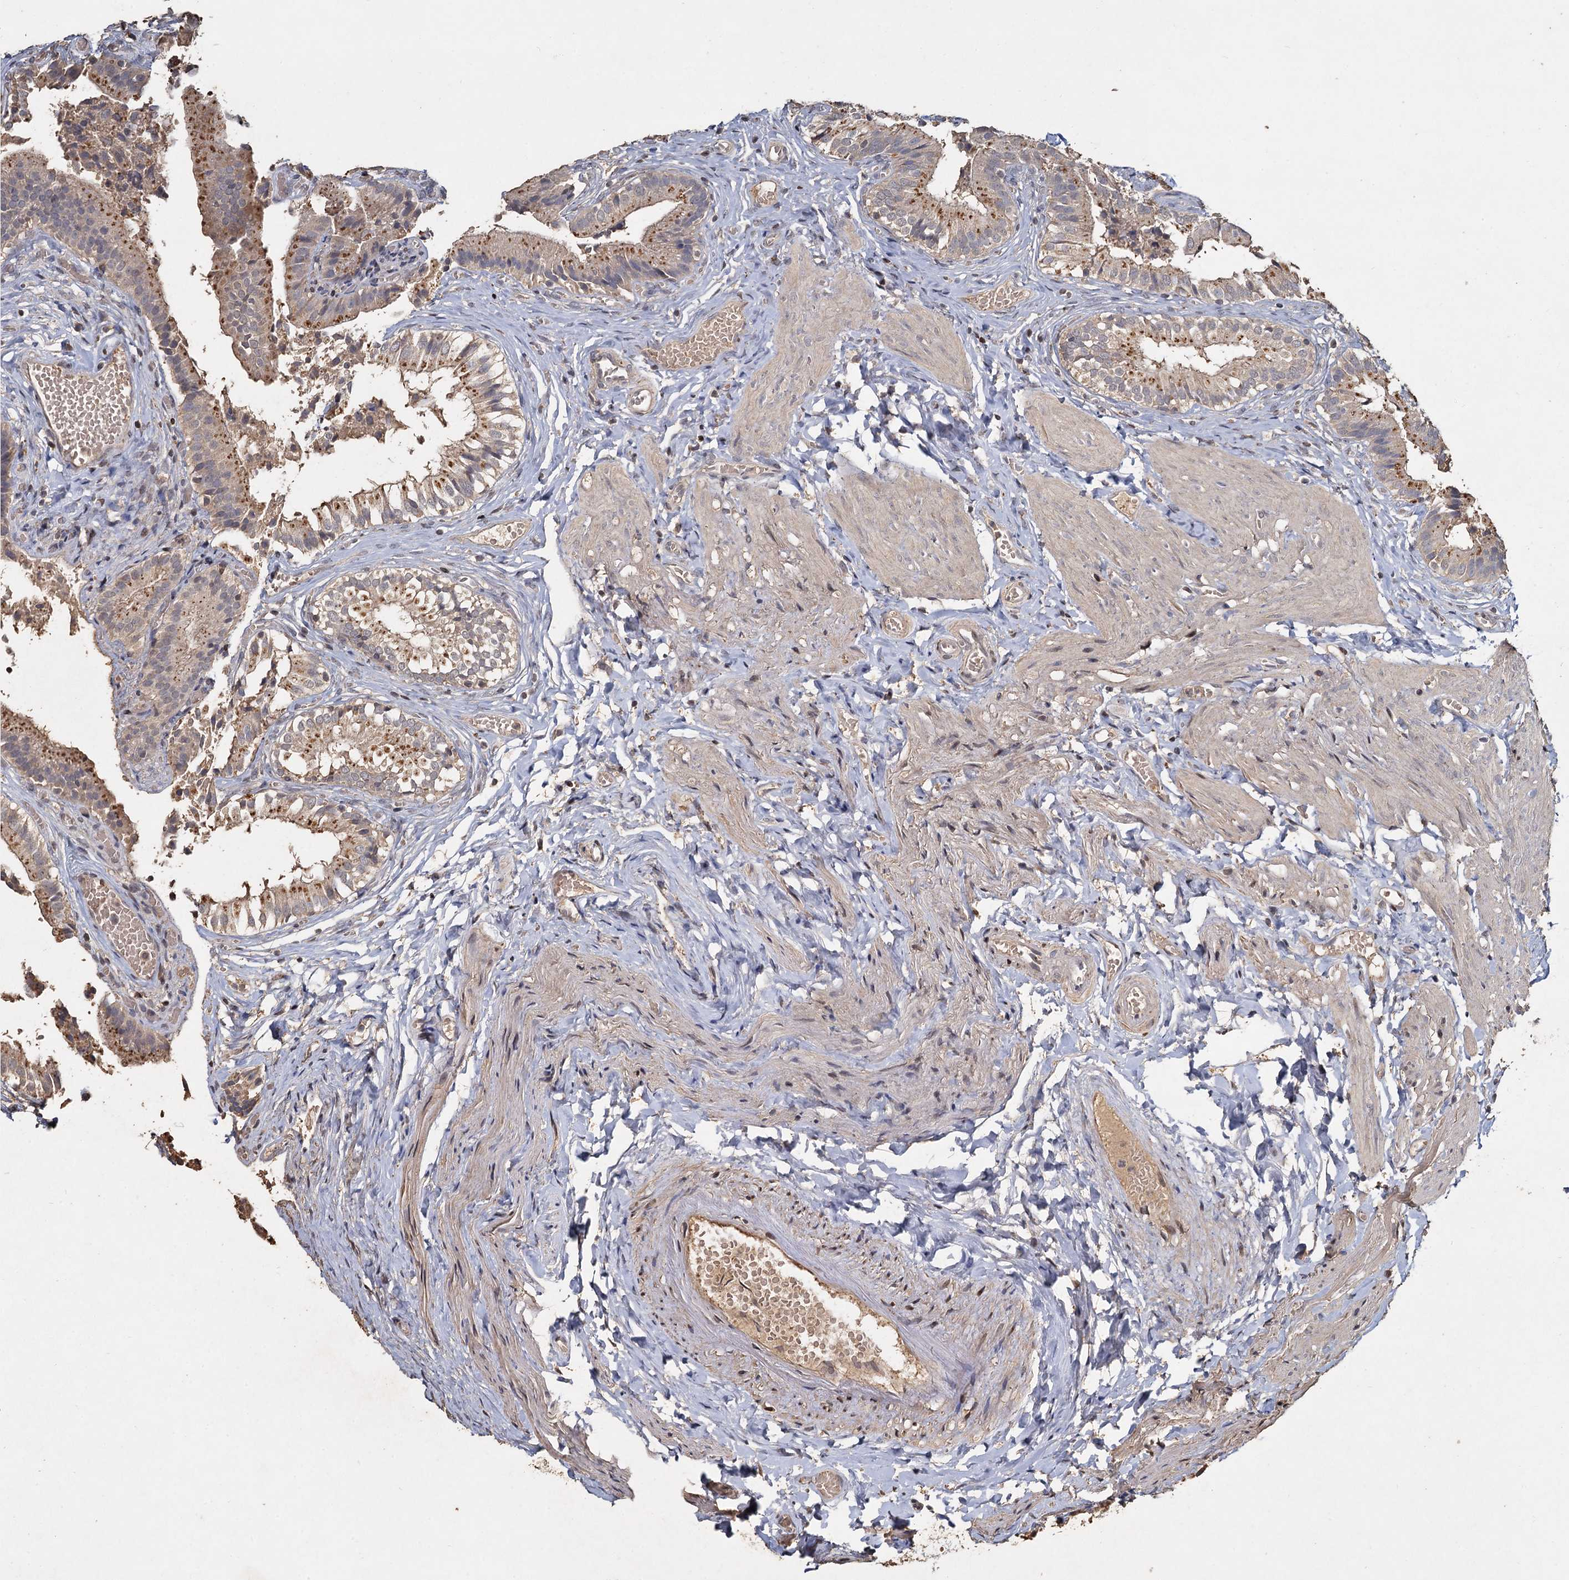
{"staining": {"intensity": "moderate", "quantity": "<25%", "location": "cytoplasmic/membranous"}, "tissue": "gallbladder", "cell_type": "Glandular cells", "image_type": "normal", "snomed": [{"axis": "morphology", "description": "Normal tissue, NOS"}, {"axis": "topography", "description": "Gallbladder"}], "caption": "Brown immunohistochemical staining in unremarkable human gallbladder displays moderate cytoplasmic/membranous expression in about <25% of glandular cells. The staining is performed using DAB brown chromogen to label protein expression. The nuclei are counter-stained blue using hematoxylin.", "gene": "CCDC61", "patient": {"sex": "female", "age": 47}}